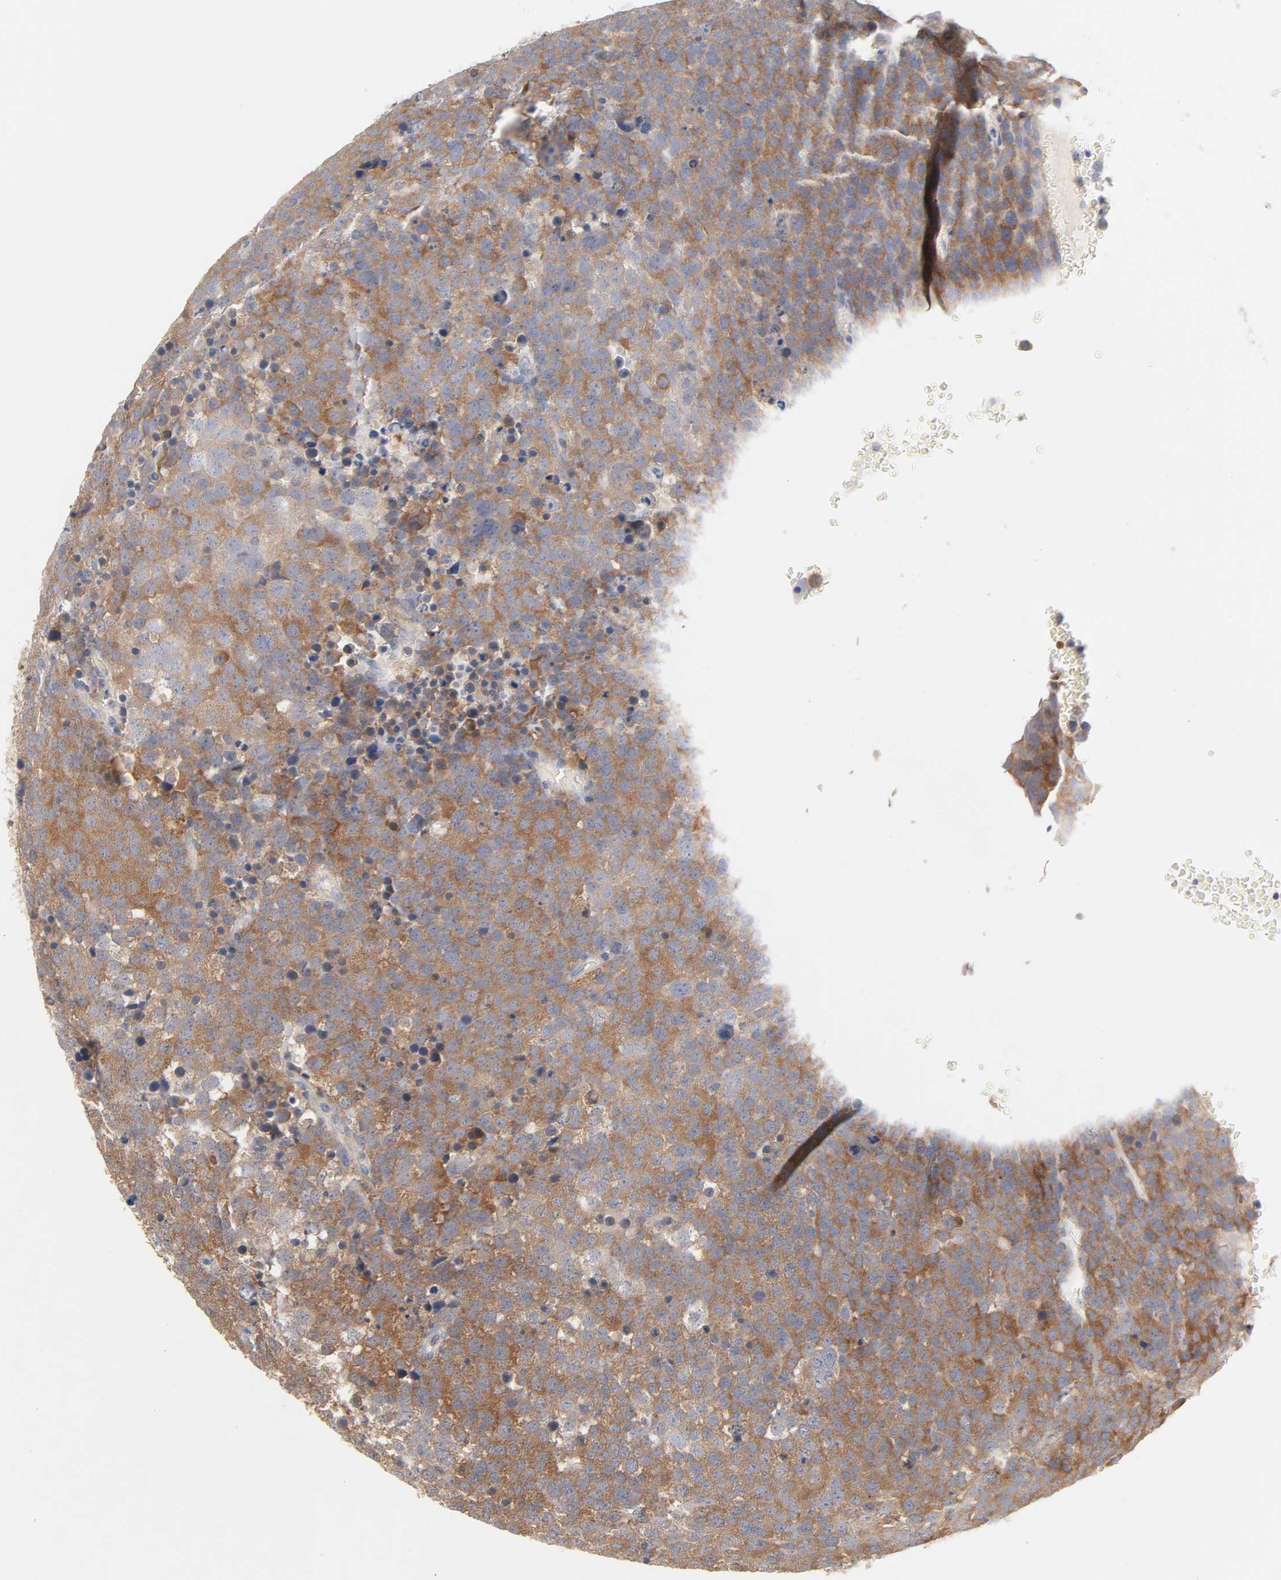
{"staining": {"intensity": "moderate", "quantity": ">75%", "location": "cytoplasmic/membranous"}, "tissue": "testis cancer", "cell_type": "Tumor cells", "image_type": "cancer", "snomed": [{"axis": "morphology", "description": "Seminoma, NOS"}, {"axis": "topography", "description": "Testis"}], "caption": "Immunohistochemical staining of human seminoma (testis) shows medium levels of moderate cytoplasmic/membranous staining in about >75% of tumor cells.", "gene": "UBL4A", "patient": {"sex": "male", "age": 71}}